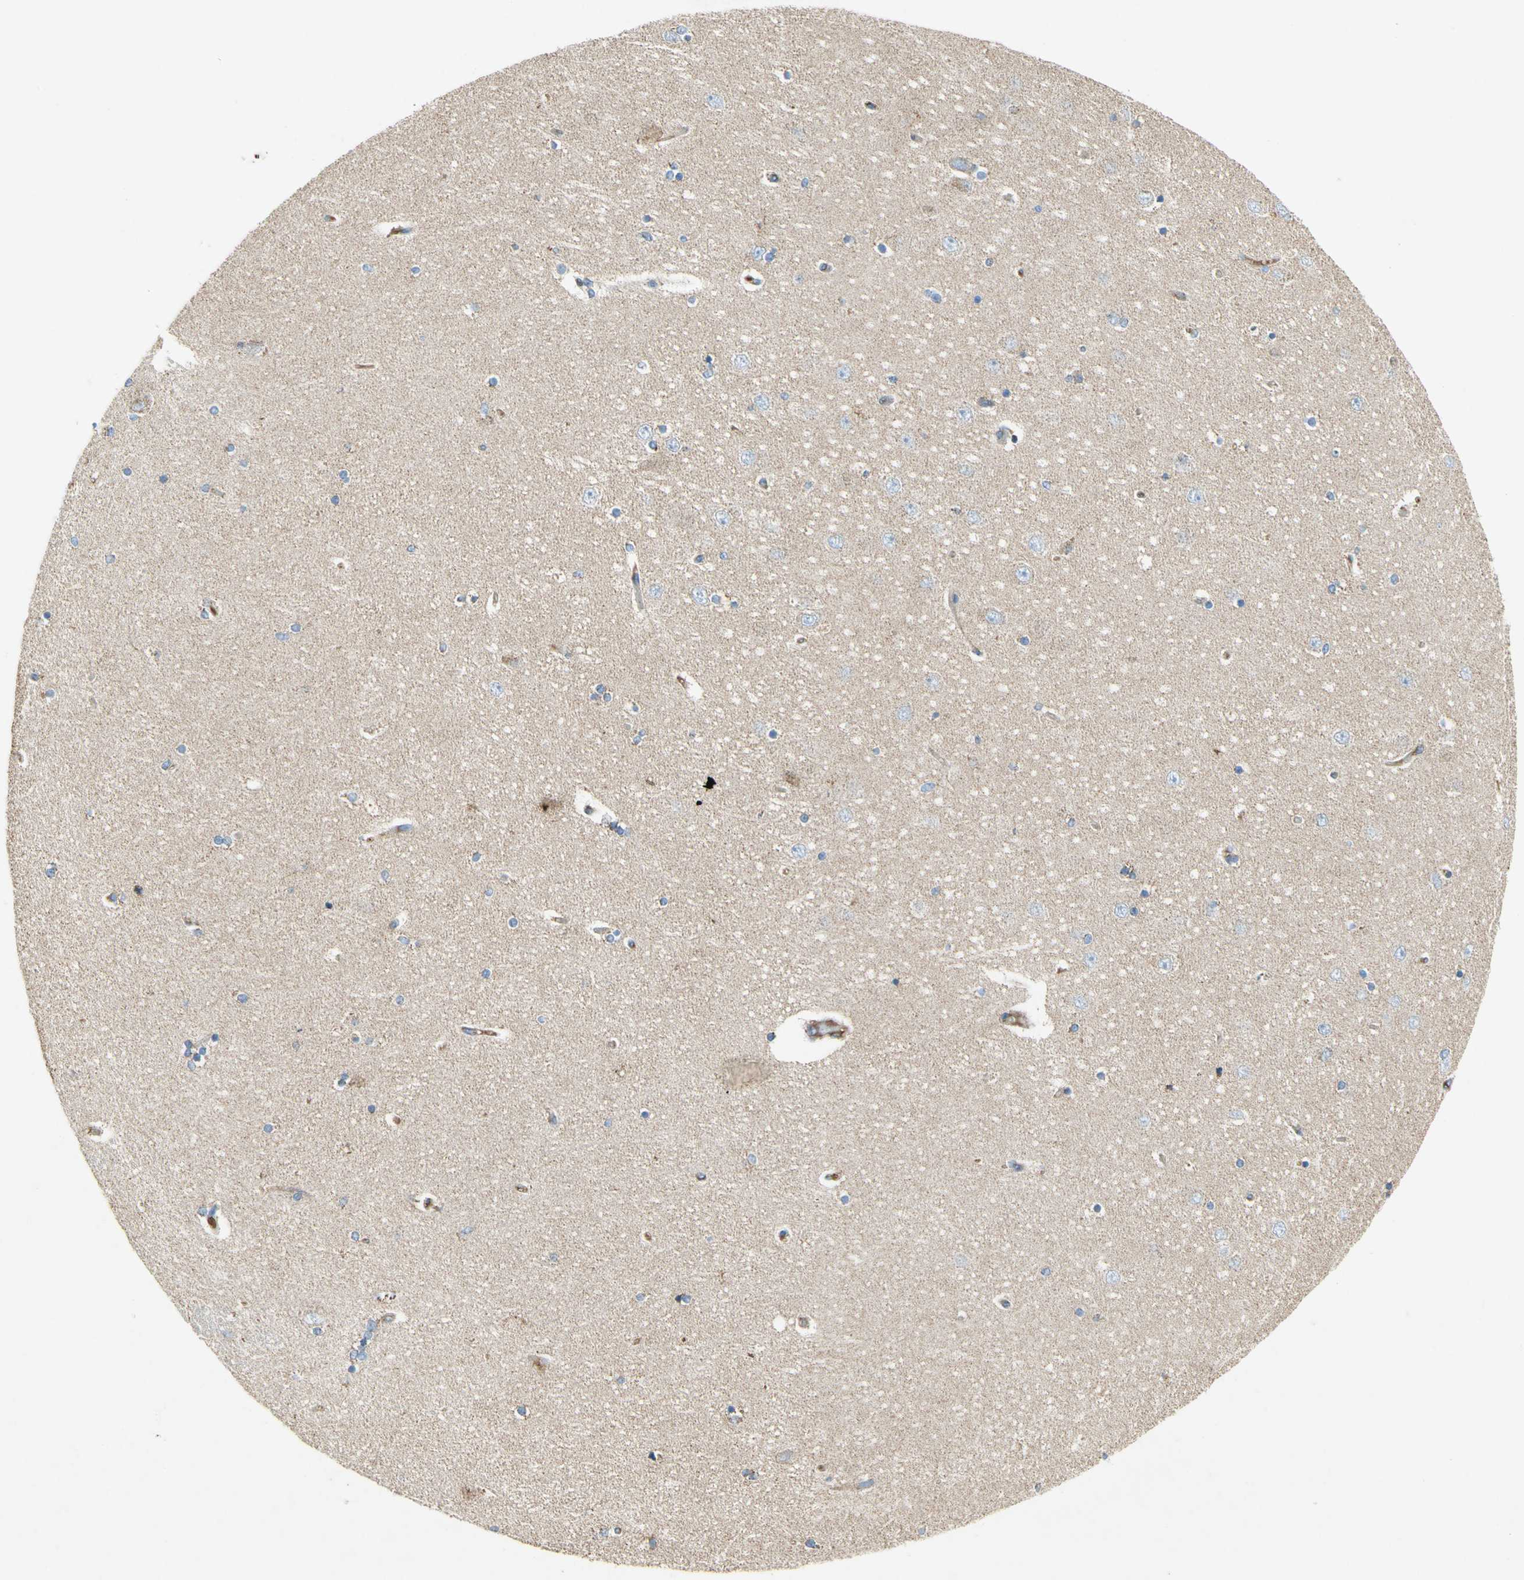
{"staining": {"intensity": "moderate", "quantity": "25%-75%", "location": "cytoplasmic/membranous"}, "tissue": "hippocampus", "cell_type": "Glial cells", "image_type": "normal", "snomed": [{"axis": "morphology", "description": "Normal tissue, NOS"}, {"axis": "topography", "description": "Hippocampus"}], "caption": "There is medium levels of moderate cytoplasmic/membranous staining in glial cells of normal hippocampus, as demonstrated by immunohistochemical staining (brown color).", "gene": "SDHB", "patient": {"sex": "female", "age": 54}}